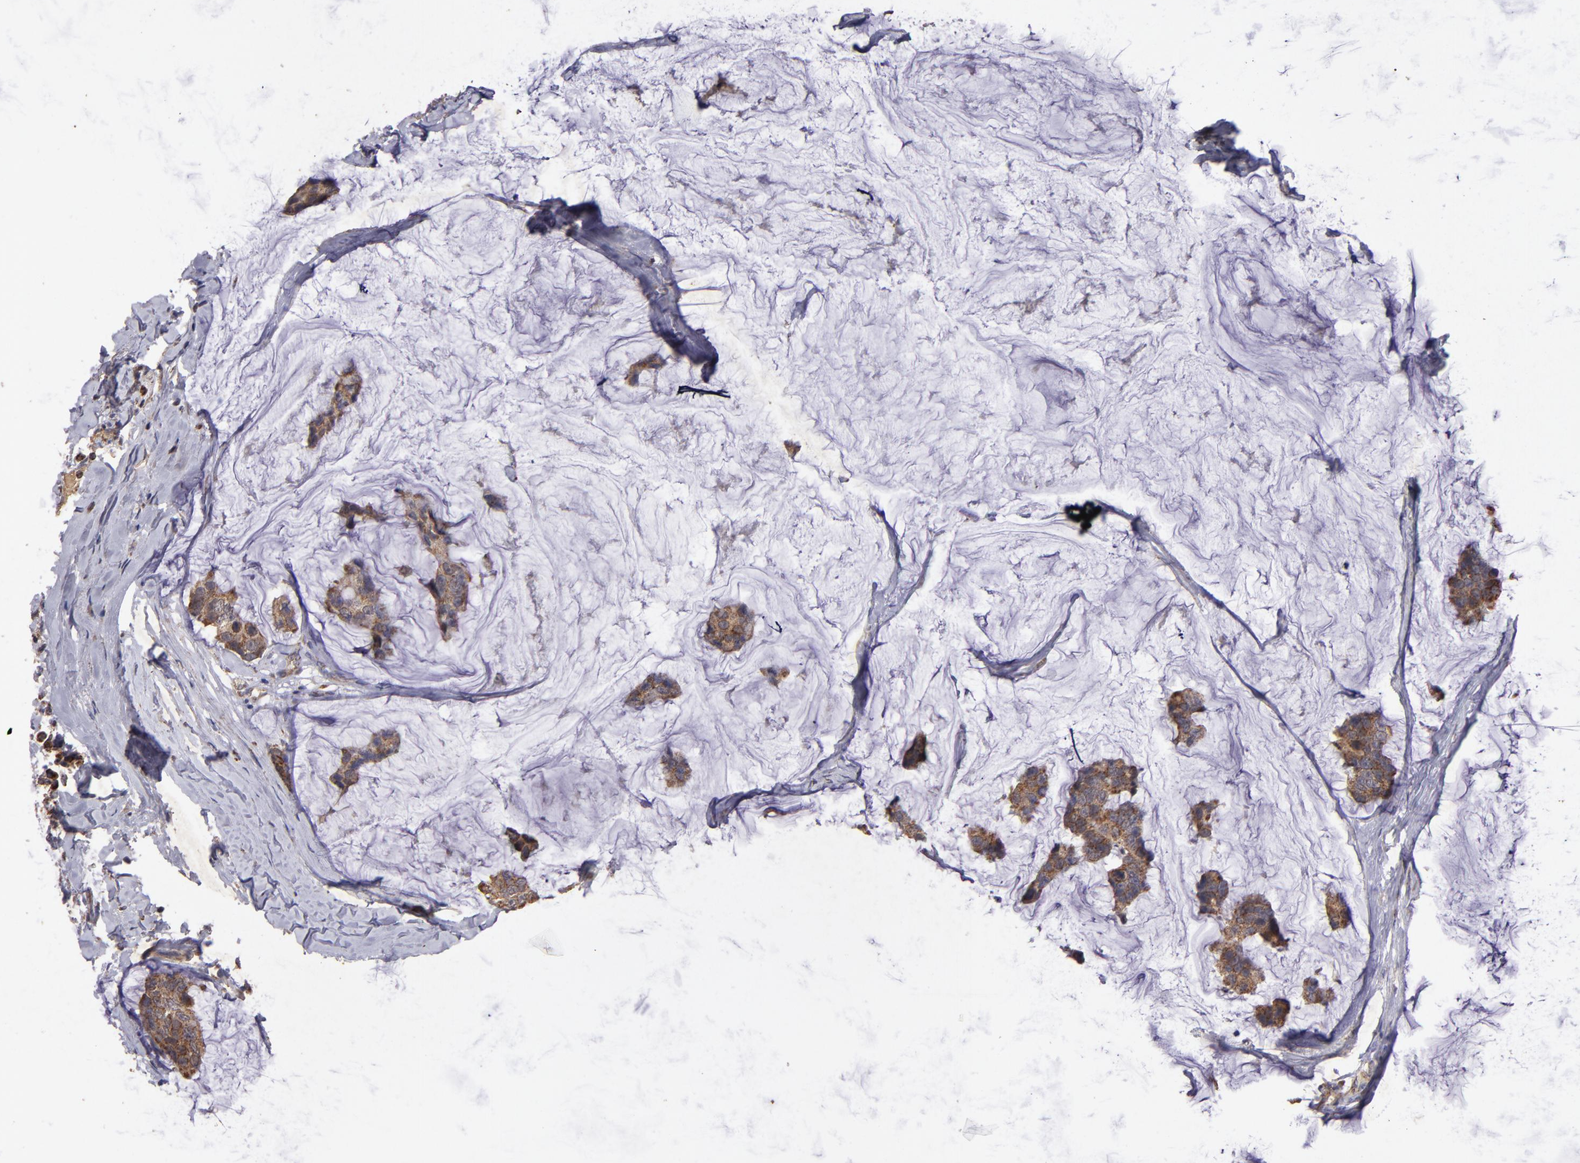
{"staining": {"intensity": "moderate", "quantity": ">75%", "location": "cytoplasmic/membranous"}, "tissue": "breast cancer", "cell_type": "Tumor cells", "image_type": "cancer", "snomed": [{"axis": "morphology", "description": "Normal tissue, NOS"}, {"axis": "morphology", "description": "Duct carcinoma"}, {"axis": "topography", "description": "Breast"}], "caption": "A brown stain shows moderate cytoplasmic/membranous expression of a protein in human breast cancer (infiltrating ductal carcinoma) tumor cells.", "gene": "TIMM9", "patient": {"sex": "female", "age": 50}}